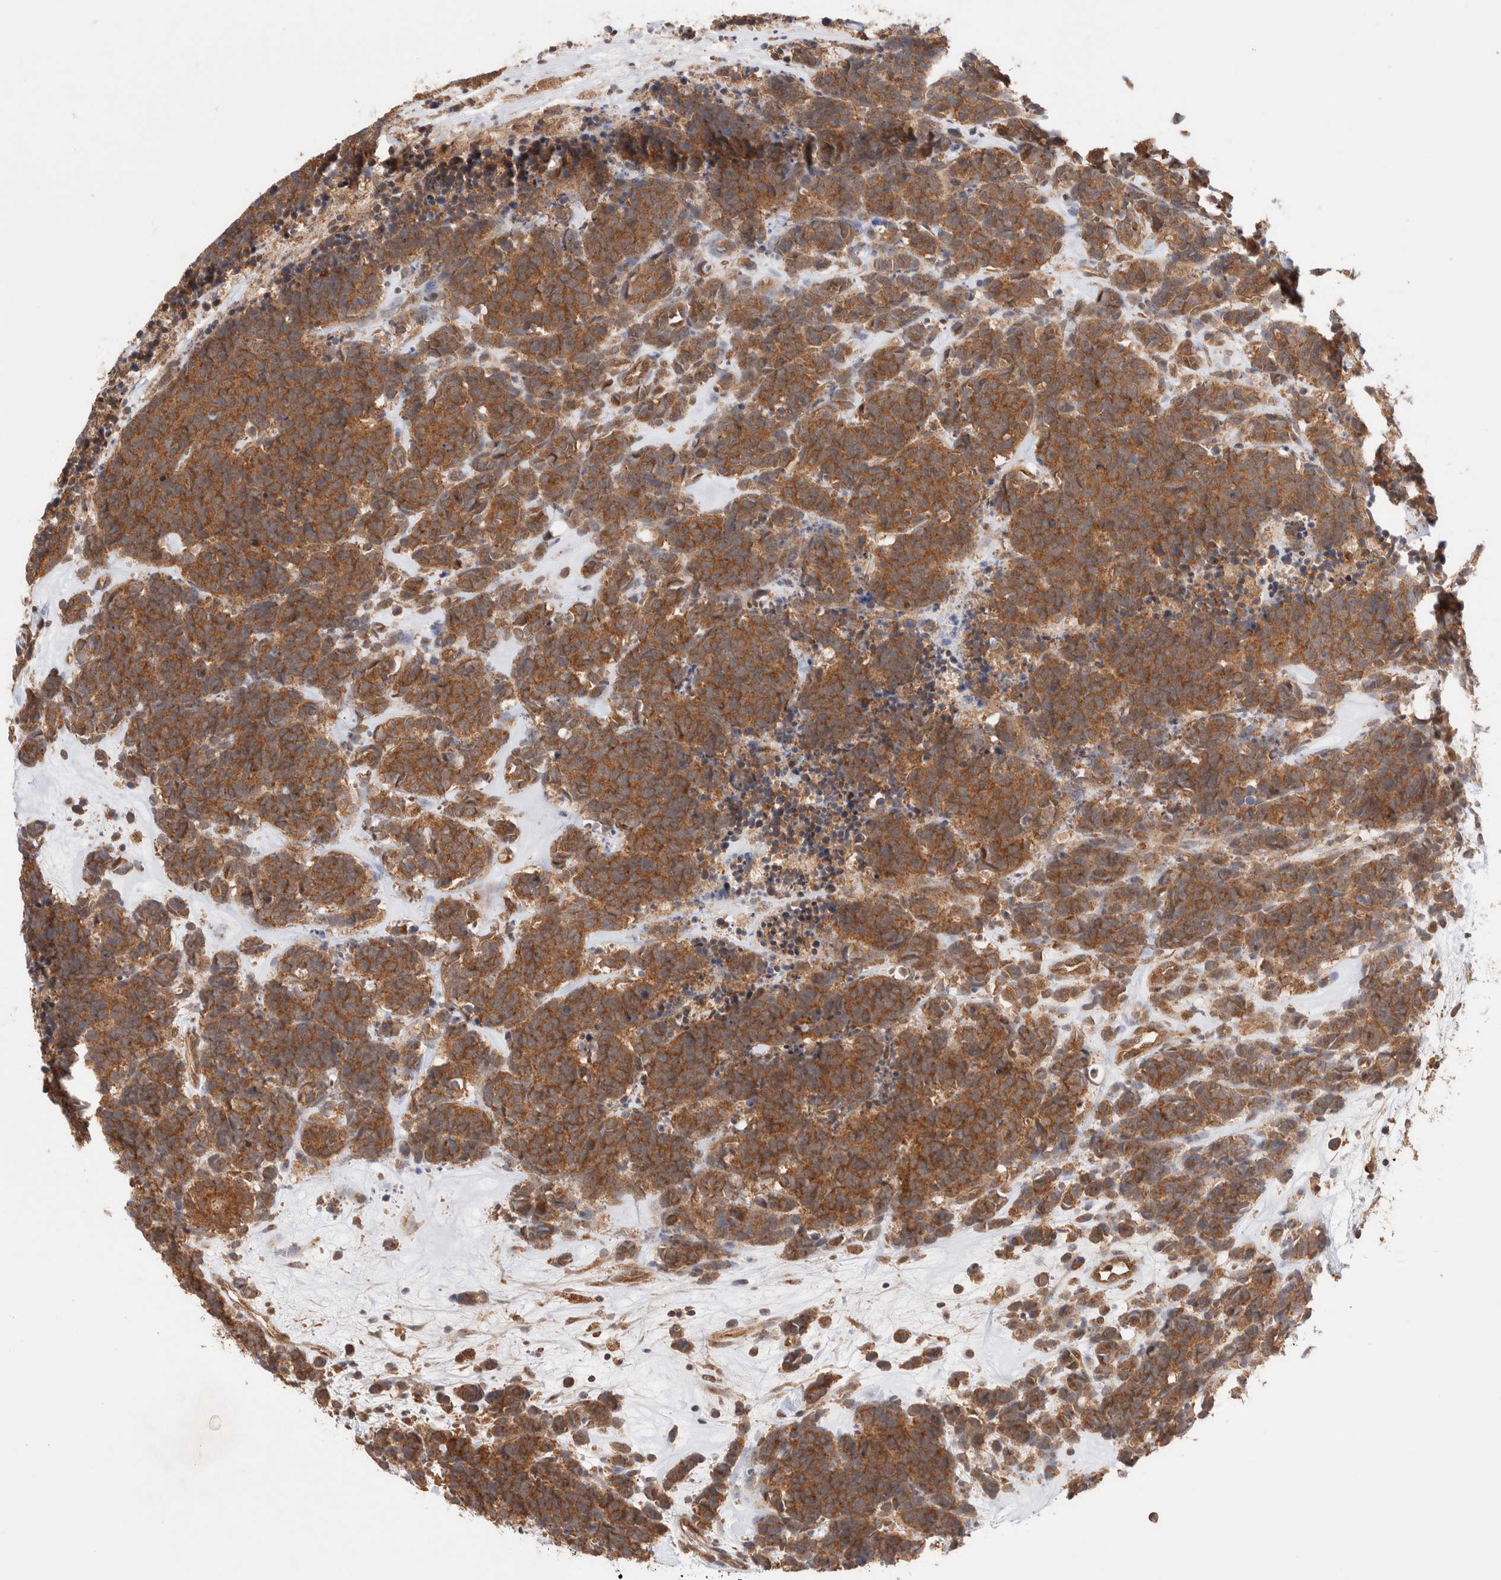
{"staining": {"intensity": "strong", "quantity": ">75%", "location": "cytoplasmic/membranous"}, "tissue": "carcinoid", "cell_type": "Tumor cells", "image_type": "cancer", "snomed": [{"axis": "morphology", "description": "Carcinoma, NOS"}, {"axis": "morphology", "description": "Carcinoid, malignant, NOS"}, {"axis": "topography", "description": "Urinary bladder"}], "caption": "Brown immunohistochemical staining in human carcinoid displays strong cytoplasmic/membranous positivity in about >75% of tumor cells.", "gene": "SIKE1", "patient": {"sex": "male", "age": 57}}